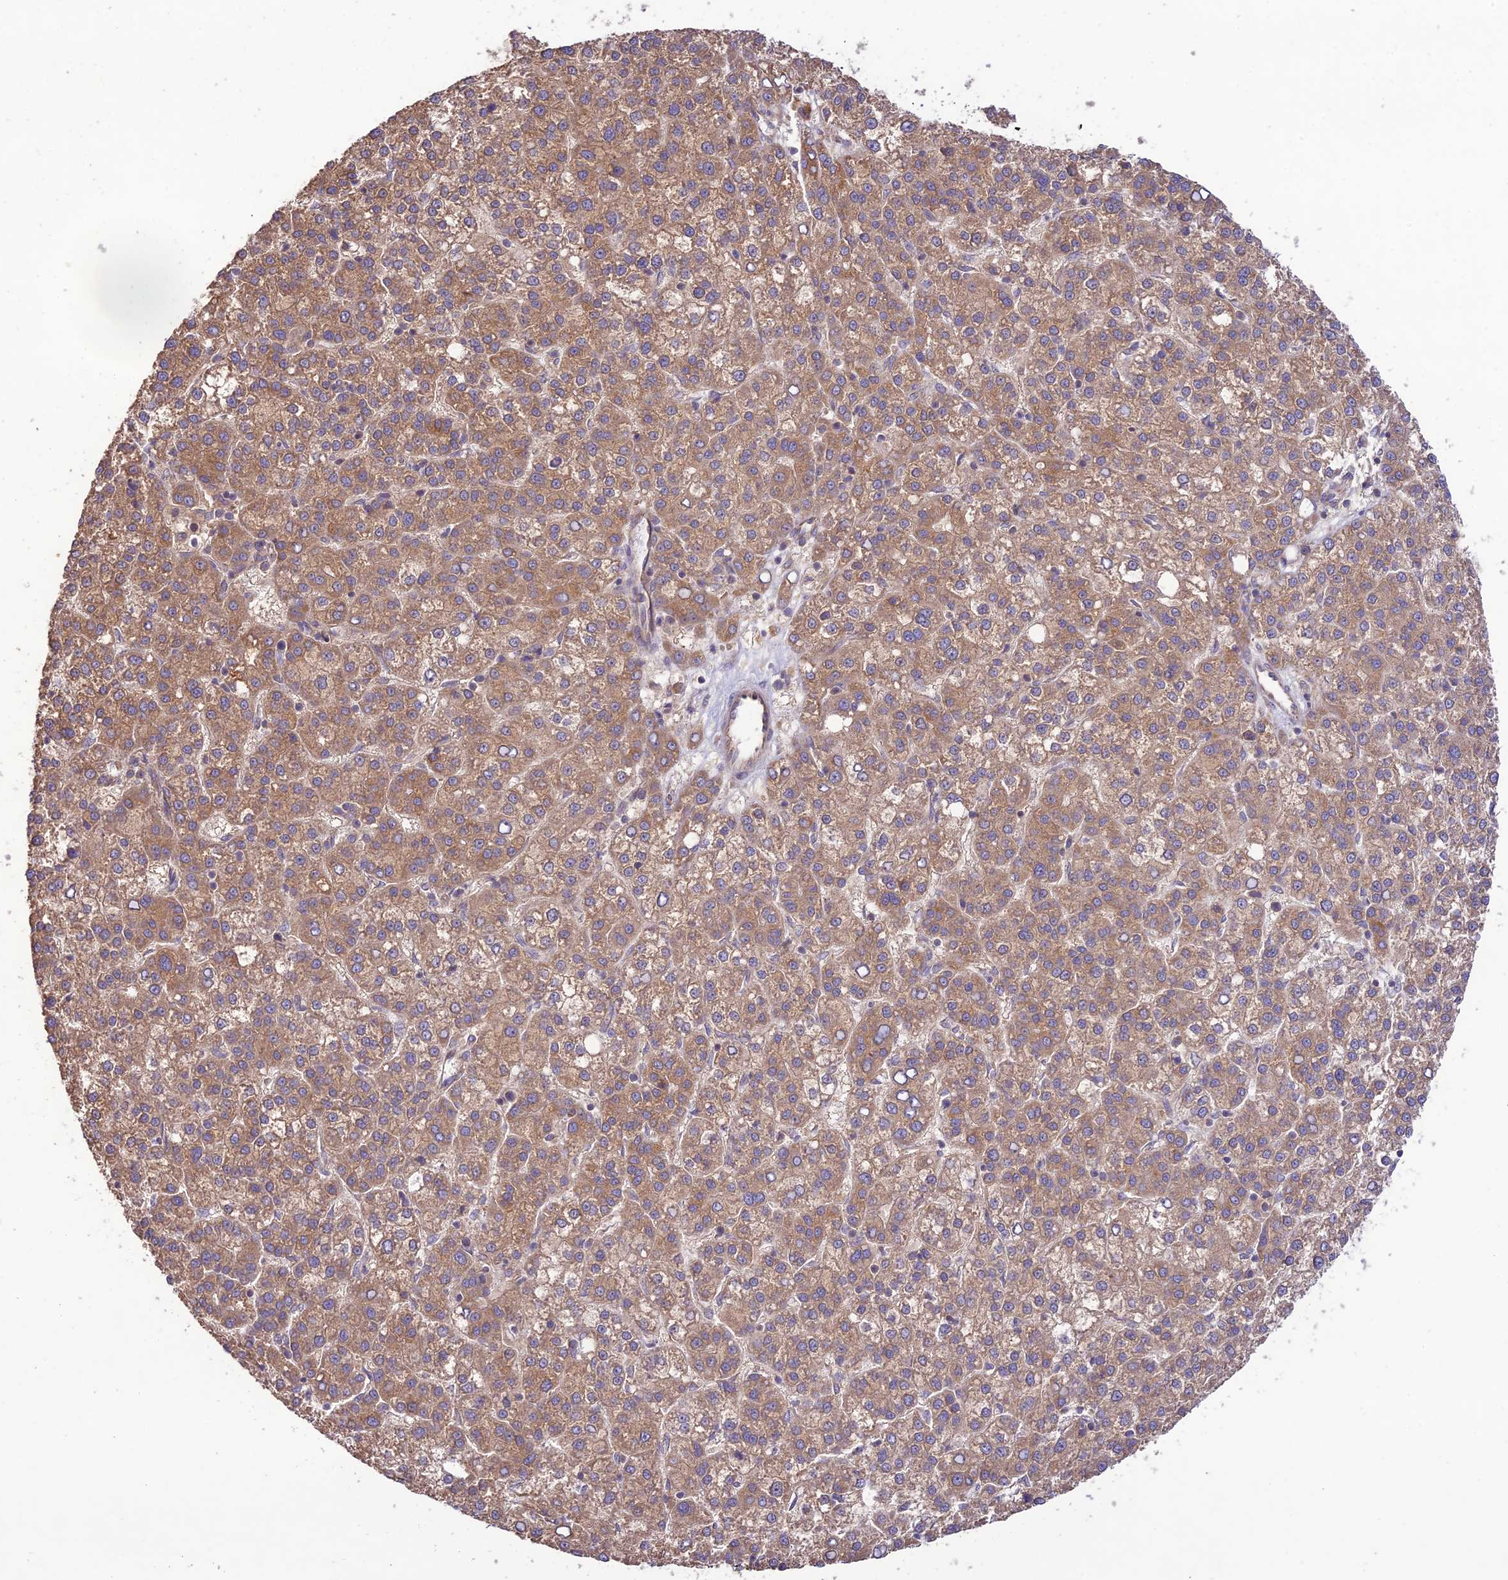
{"staining": {"intensity": "moderate", "quantity": ">75%", "location": "cytoplasmic/membranous"}, "tissue": "liver cancer", "cell_type": "Tumor cells", "image_type": "cancer", "snomed": [{"axis": "morphology", "description": "Carcinoma, Hepatocellular, NOS"}, {"axis": "topography", "description": "Liver"}], "caption": "Hepatocellular carcinoma (liver) tissue reveals moderate cytoplasmic/membranous staining in about >75% of tumor cells", "gene": "TMEM259", "patient": {"sex": "female", "age": 58}}